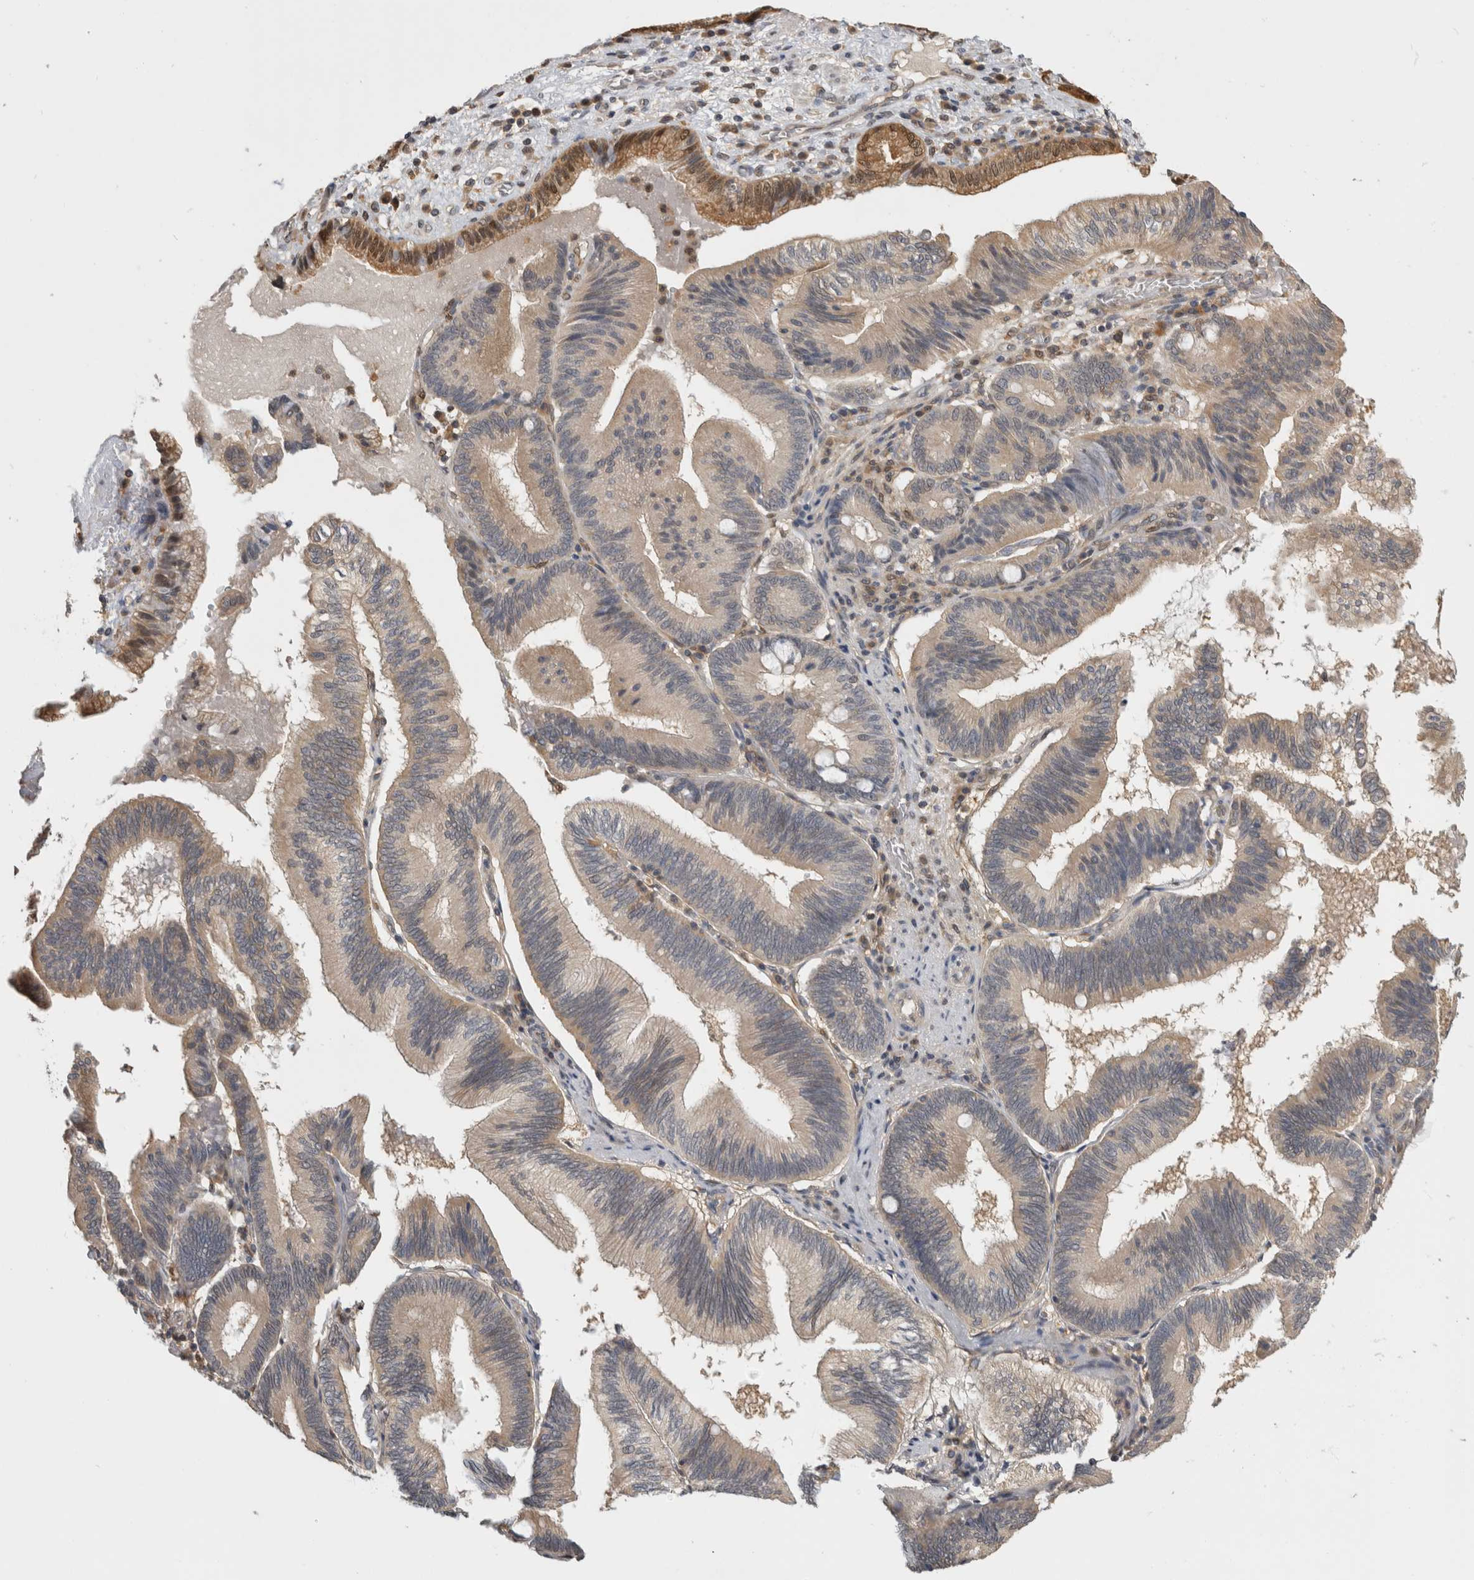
{"staining": {"intensity": "weak", "quantity": "<25%", "location": "cytoplasmic/membranous"}, "tissue": "pancreatic cancer", "cell_type": "Tumor cells", "image_type": "cancer", "snomed": [{"axis": "morphology", "description": "Adenocarcinoma, NOS"}, {"axis": "topography", "description": "Pancreas"}], "caption": "The IHC image has no significant staining in tumor cells of pancreatic cancer (adenocarcinoma) tissue.", "gene": "PGM1", "patient": {"sex": "male", "age": 82}}